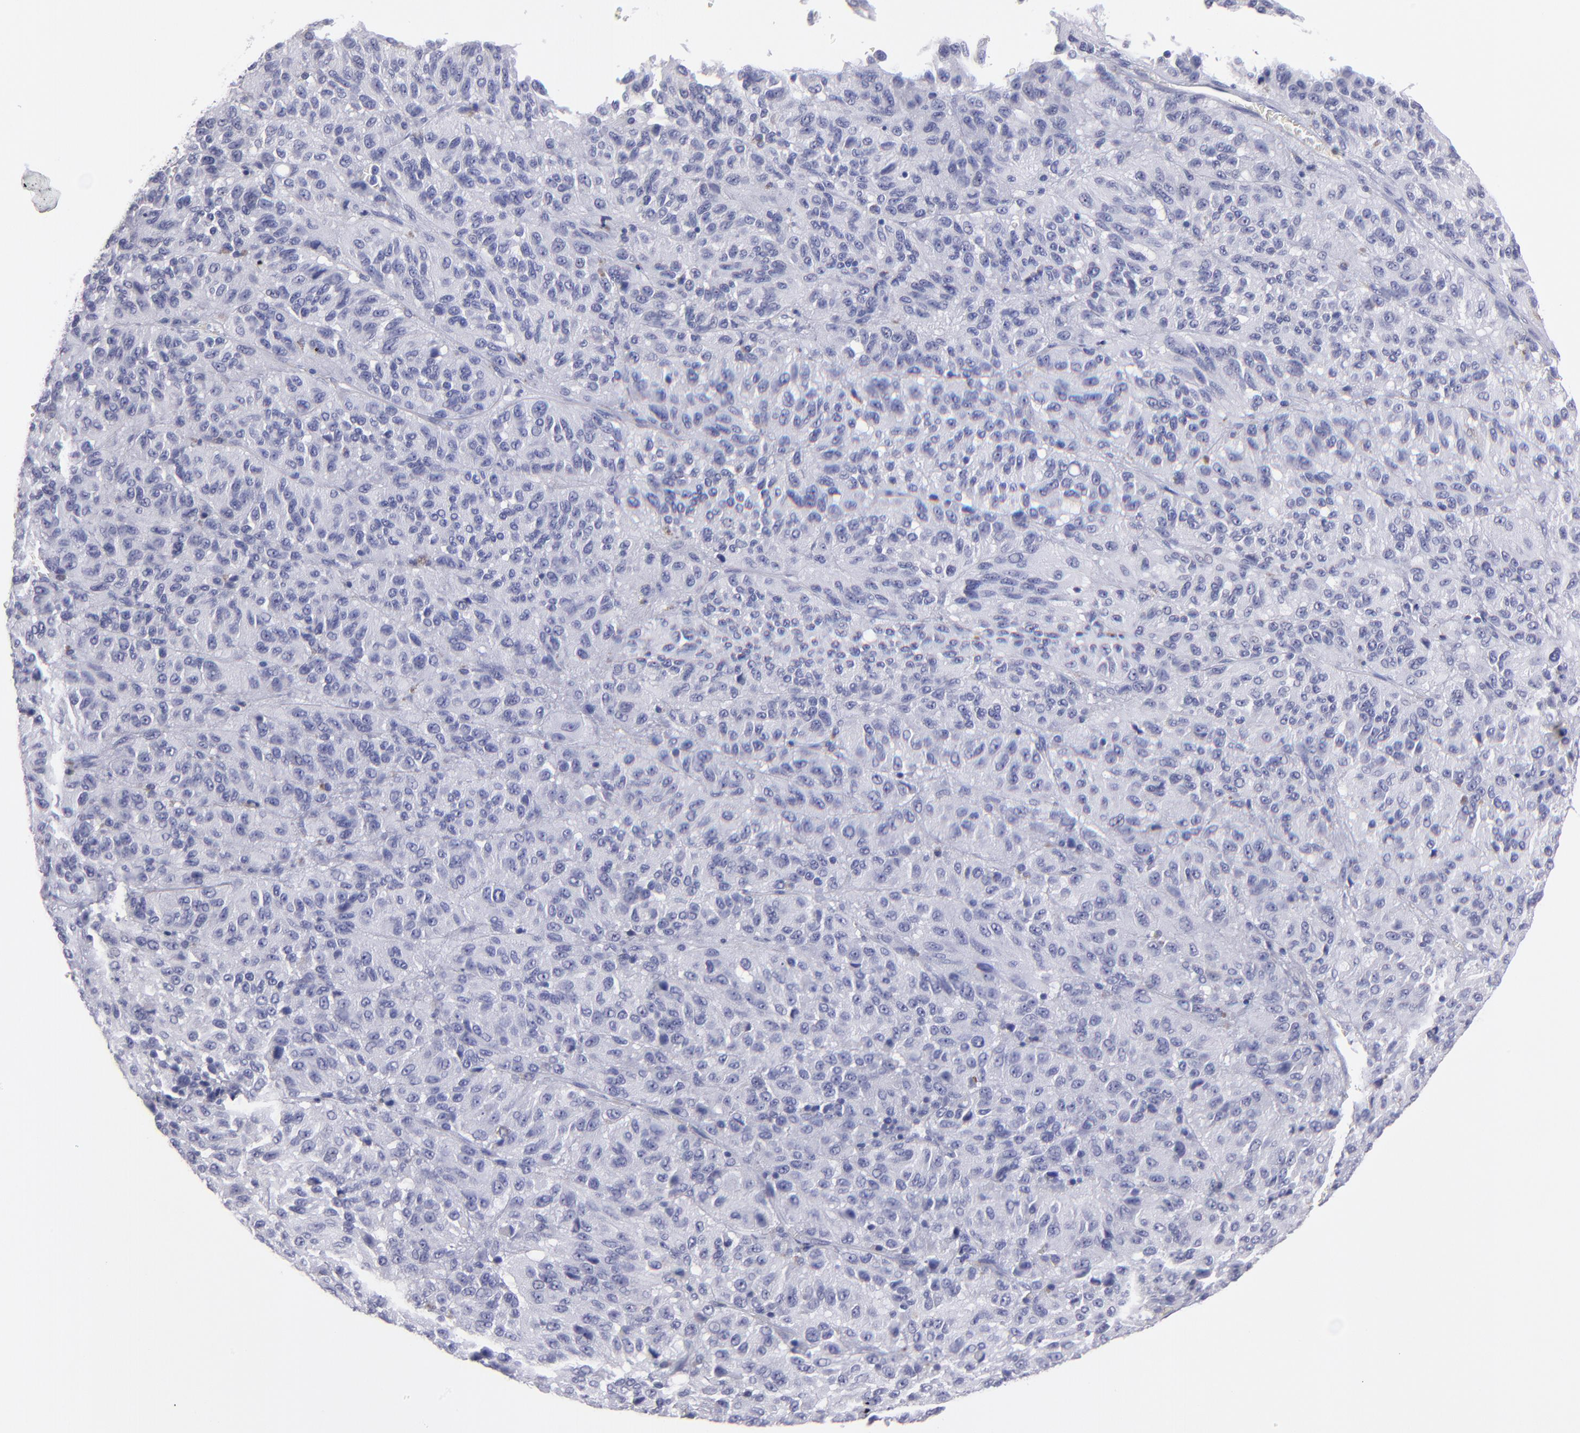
{"staining": {"intensity": "negative", "quantity": "none", "location": "none"}, "tissue": "melanoma", "cell_type": "Tumor cells", "image_type": "cancer", "snomed": [{"axis": "morphology", "description": "Malignant melanoma, Metastatic site"}, {"axis": "topography", "description": "Lung"}], "caption": "Immunohistochemistry histopathology image of melanoma stained for a protein (brown), which demonstrates no expression in tumor cells.", "gene": "MB", "patient": {"sex": "male", "age": 64}}